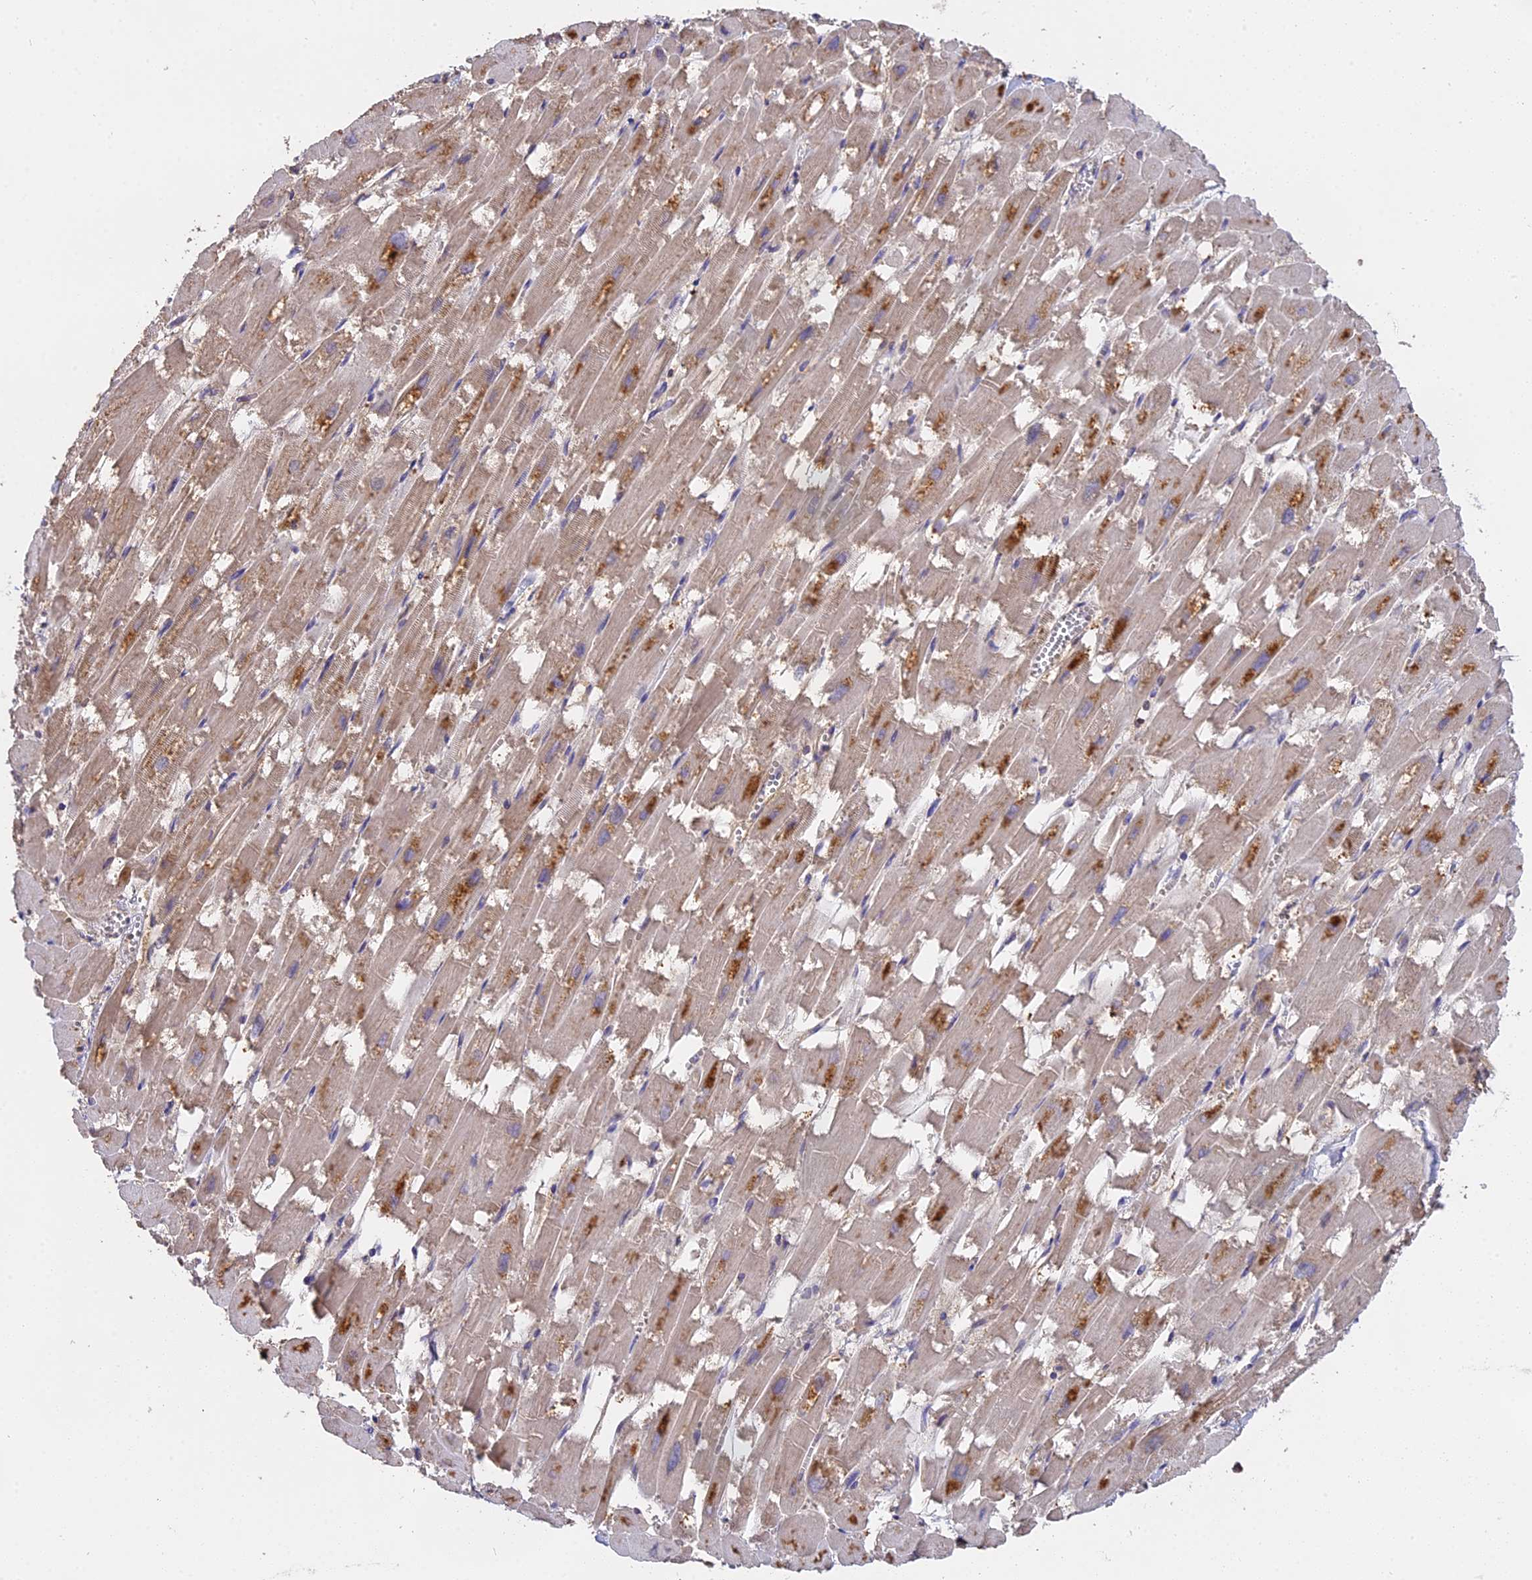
{"staining": {"intensity": "weak", "quantity": ">75%", "location": "cytoplasmic/membranous"}, "tissue": "heart muscle", "cell_type": "Cardiomyocytes", "image_type": "normal", "snomed": [{"axis": "morphology", "description": "Normal tissue, NOS"}, {"axis": "topography", "description": "Heart"}], "caption": "Benign heart muscle was stained to show a protein in brown. There is low levels of weak cytoplasmic/membranous staining in approximately >75% of cardiomyocytes.", "gene": "CFAP119", "patient": {"sex": "male", "age": 54}}